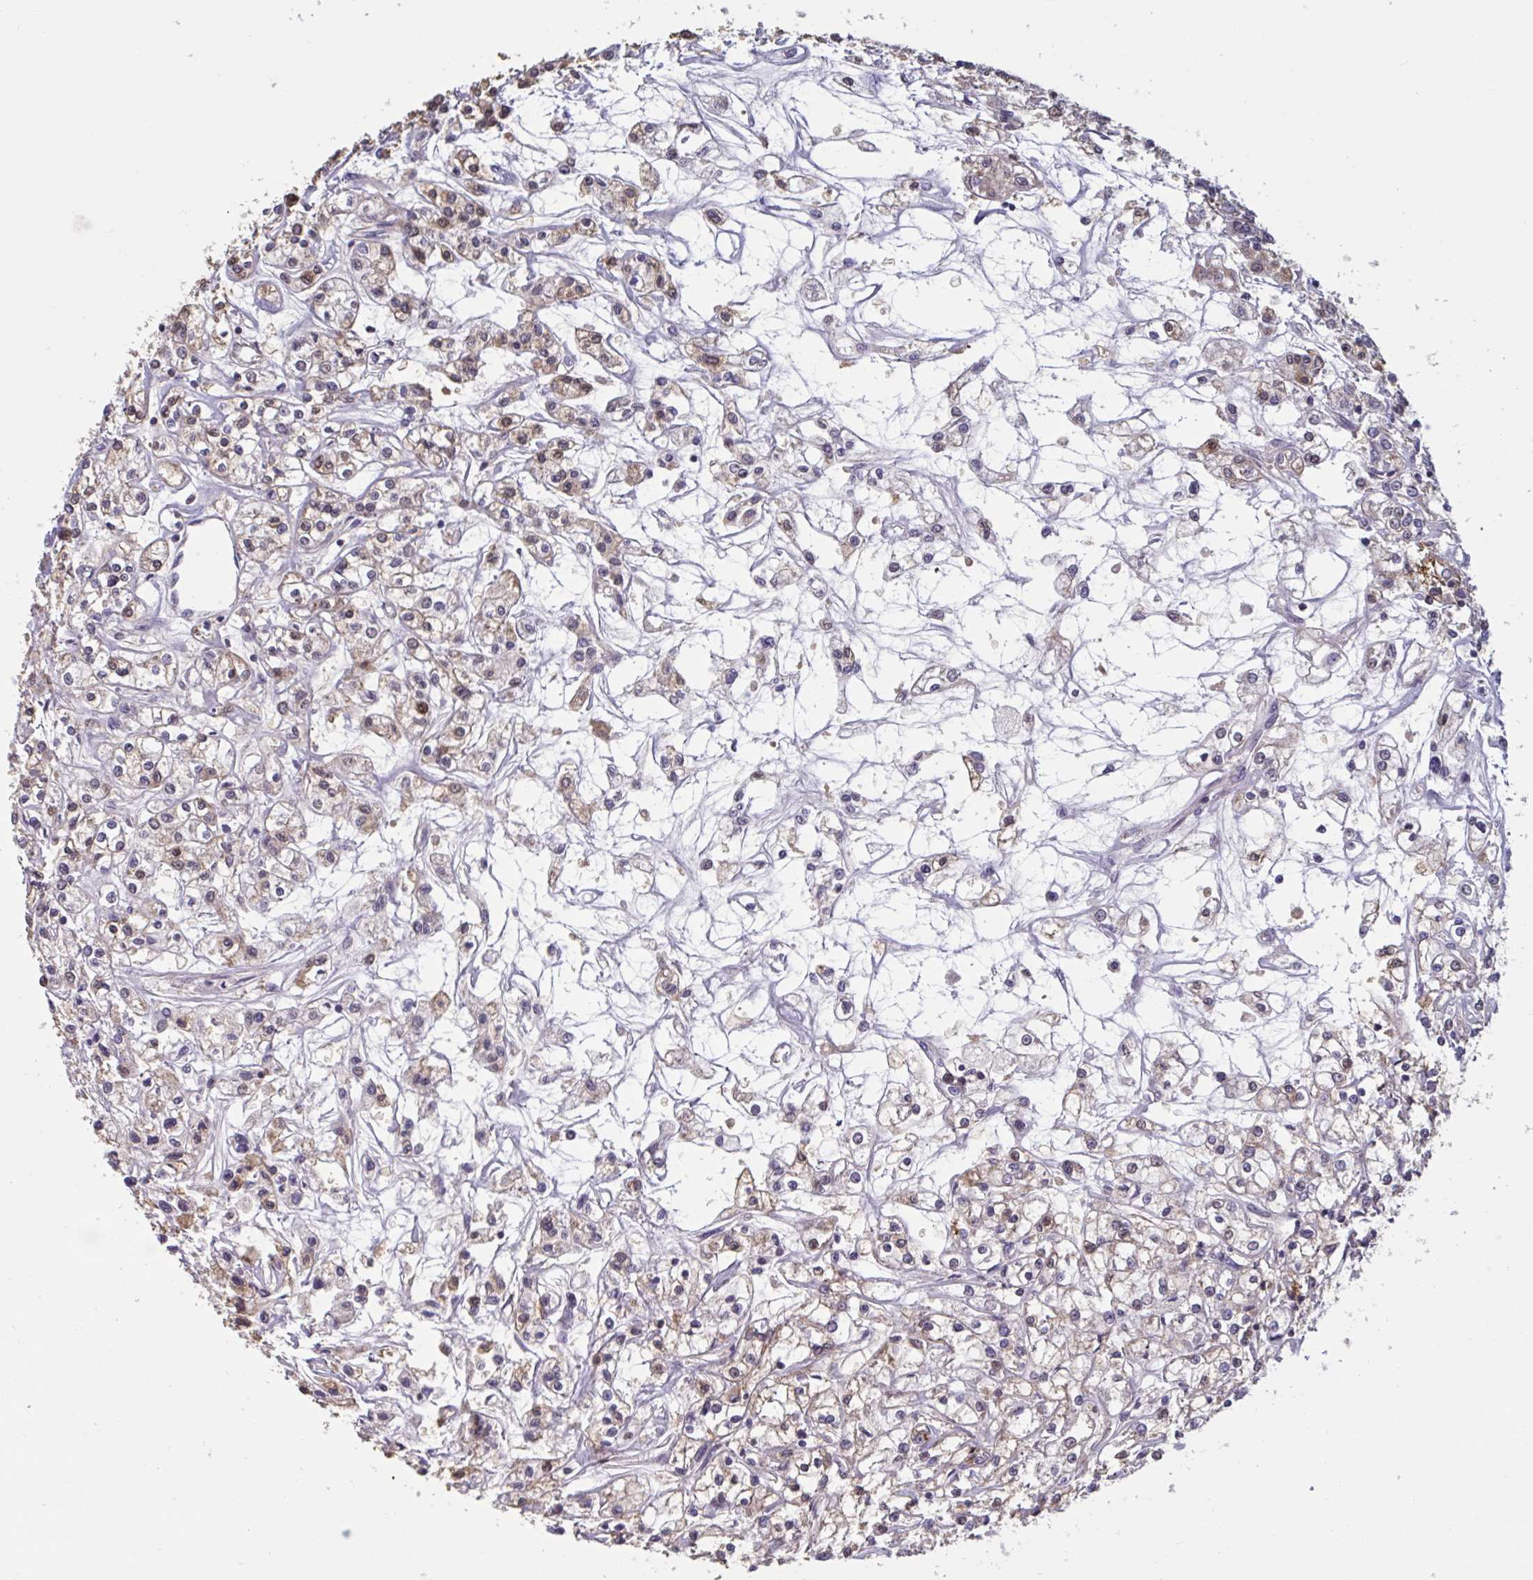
{"staining": {"intensity": "weak", "quantity": "25%-75%", "location": "cytoplasmic/membranous,nuclear"}, "tissue": "renal cancer", "cell_type": "Tumor cells", "image_type": "cancer", "snomed": [{"axis": "morphology", "description": "Adenocarcinoma, NOS"}, {"axis": "topography", "description": "Kidney"}], "caption": "This micrograph displays renal cancer stained with immunohistochemistry to label a protein in brown. The cytoplasmic/membranous and nuclear of tumor cells show weak positivity for the protein. Nuclei are counter-stained blue.", "gene": "CD1E", "patient": {"sex": "female", "age": 59}}